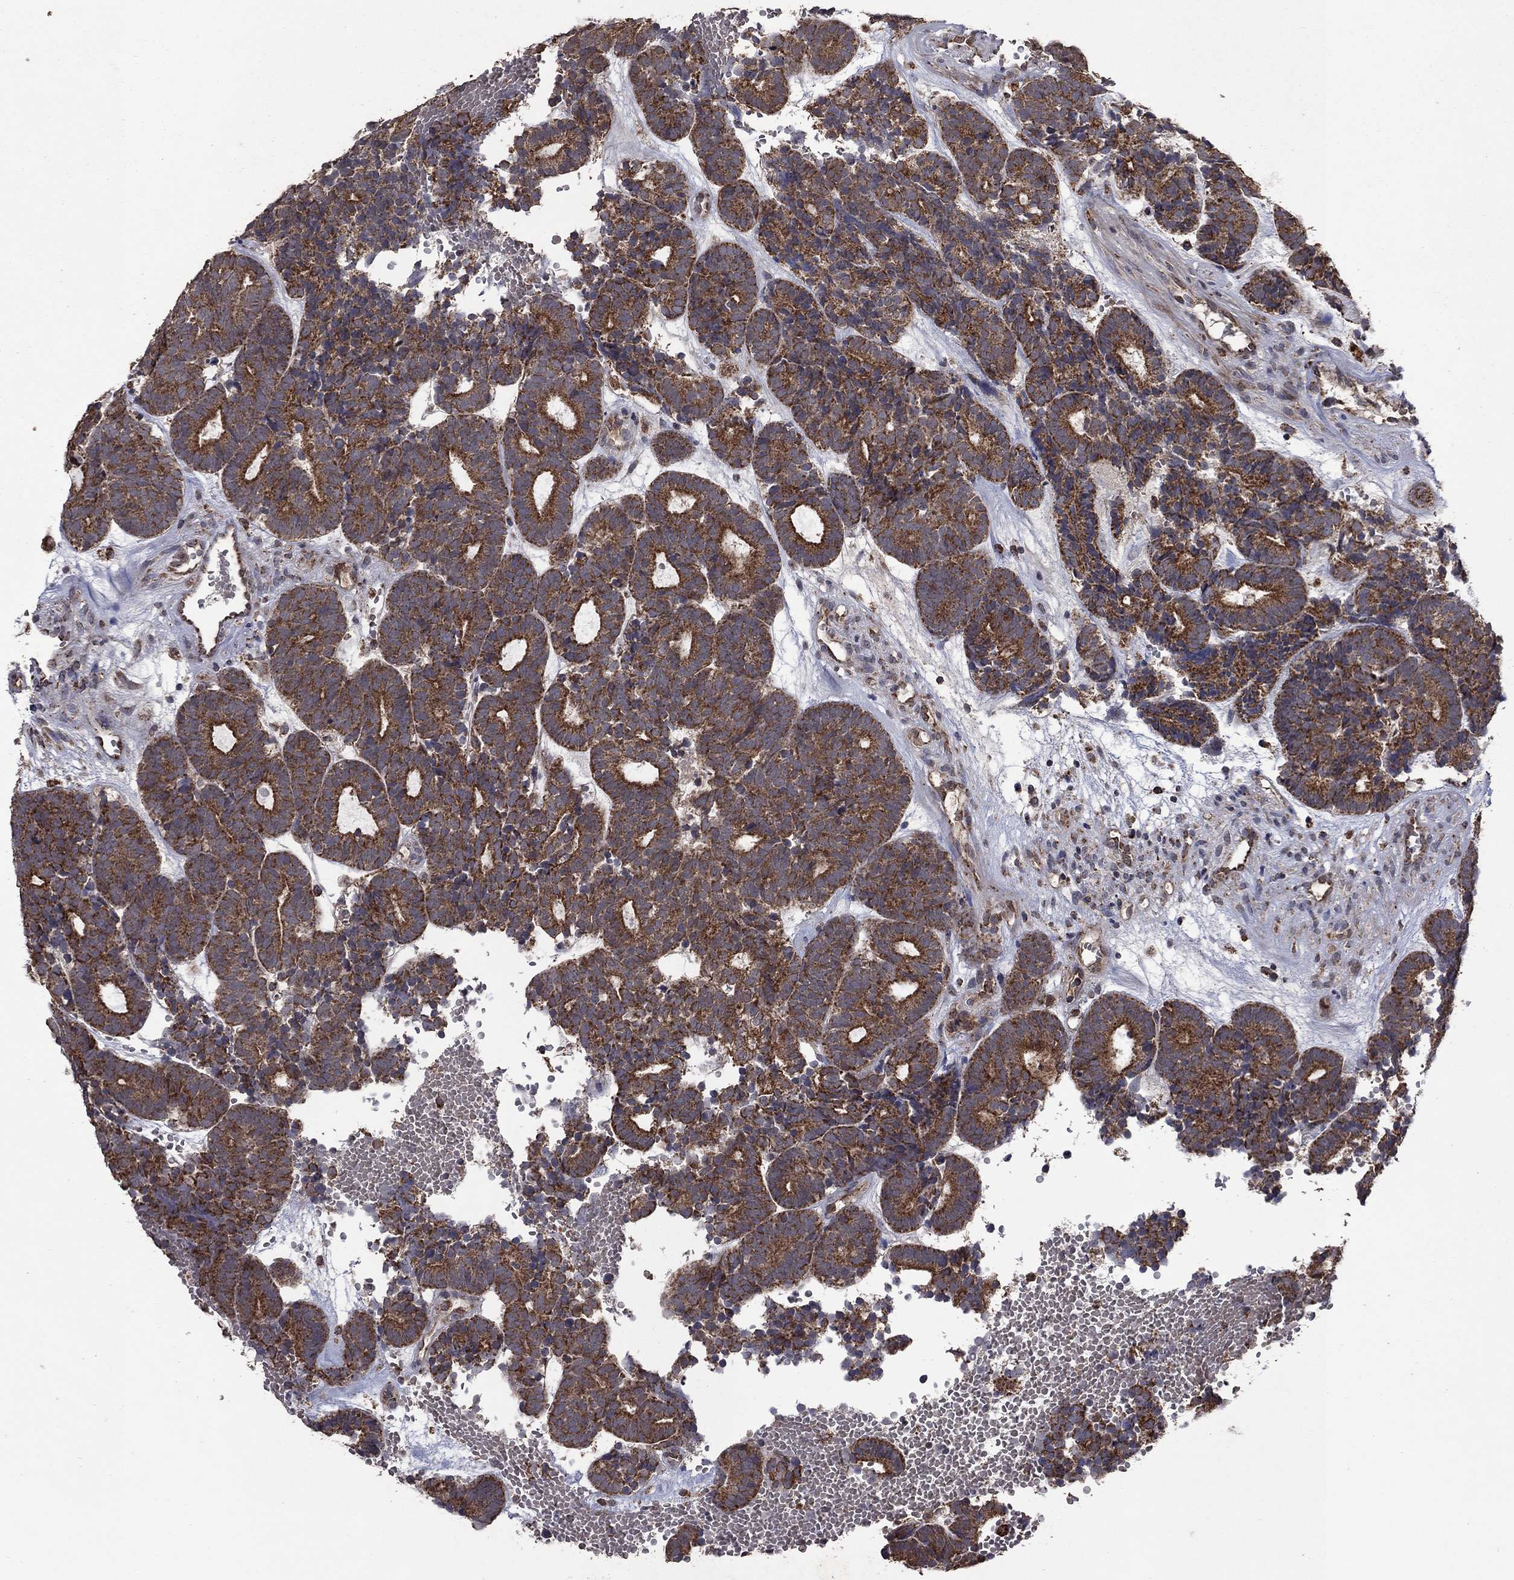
{"staining": {"intensity": "strong", "quantity": "25%-75%", "location": "cytoplasmic/membranous"}, "tissue": "head and neck cancer", "cell_type": "Tumor cells", "image_type": "cancer", "snomed": [{"axis": "morphology", "description": "Adenocarcinoma, NOS"}, {"axis": "topography", "description": "Head-Neck"}], "caption": "The image exhibits staining of head and neck cancer (adenocarcinoma), revealing strong cytoplasmic/membranous protein positivity (brown color) within tumor cells.", "gene": "DPH1", "patient": {"sex": "female", "age": 81}}